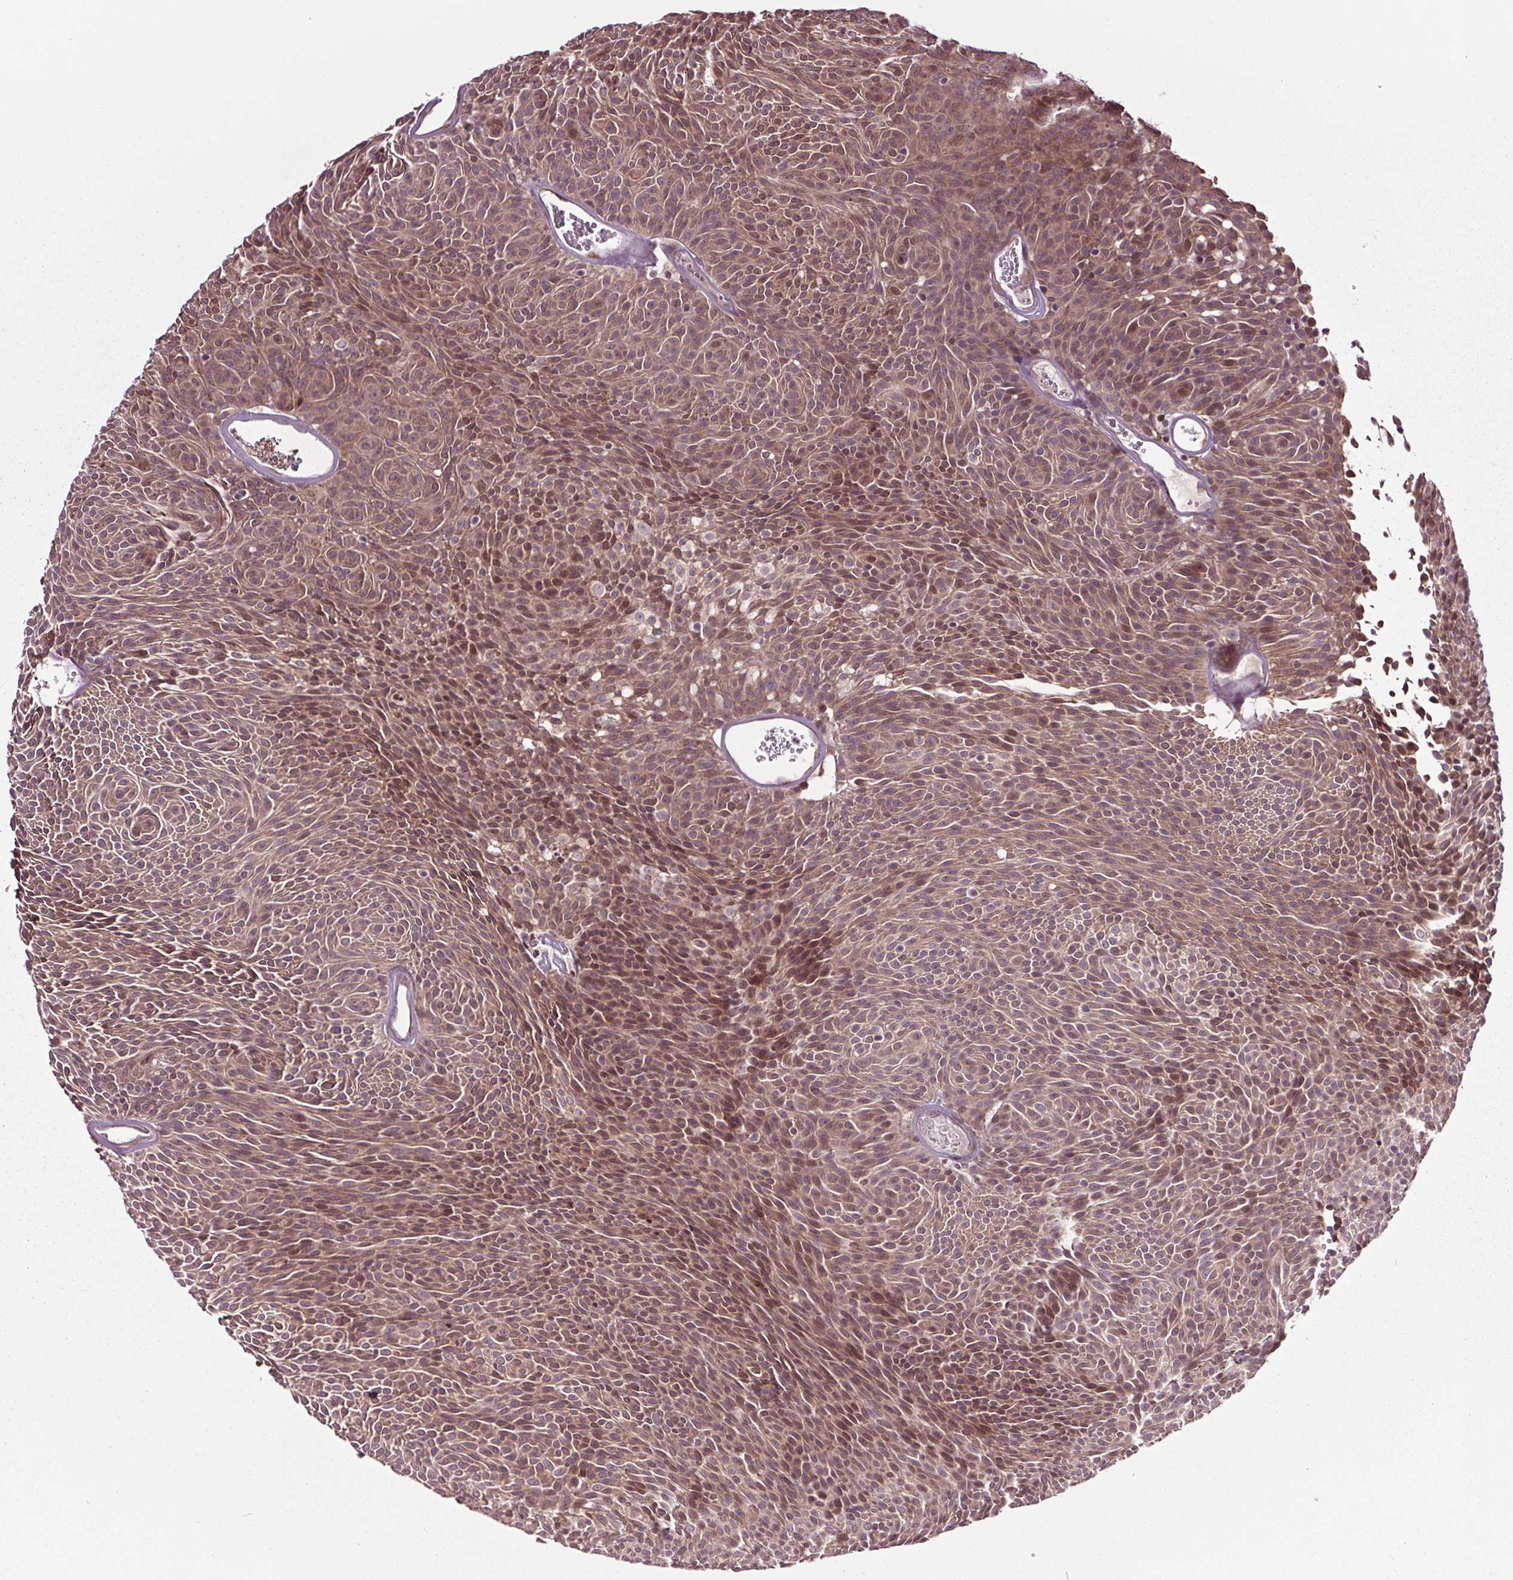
{"staining": {"intensity": "moderate", "quantity": "25%-75%", "location": "cytoplasmic/membranous,nuclear"}, "tissue": "urothelial cancer", "cell_type": "Tumor cells", "image_type": "cancer", "snomed": [{"axis": "morphology", "description": "Urothelial carcinoma, Low grade"}, {"axis": "topography", "description": "Urinary bladder"}], "caption": "An image showing moderate cytoplasmic/membranous and nuclear staining in about 25%-75% of tumor cells in urothelial cancer, as visualized by brown immunohistochemical staining.", "gene": "HAUS5", "patient": {"sex": "male", "age": 77}}